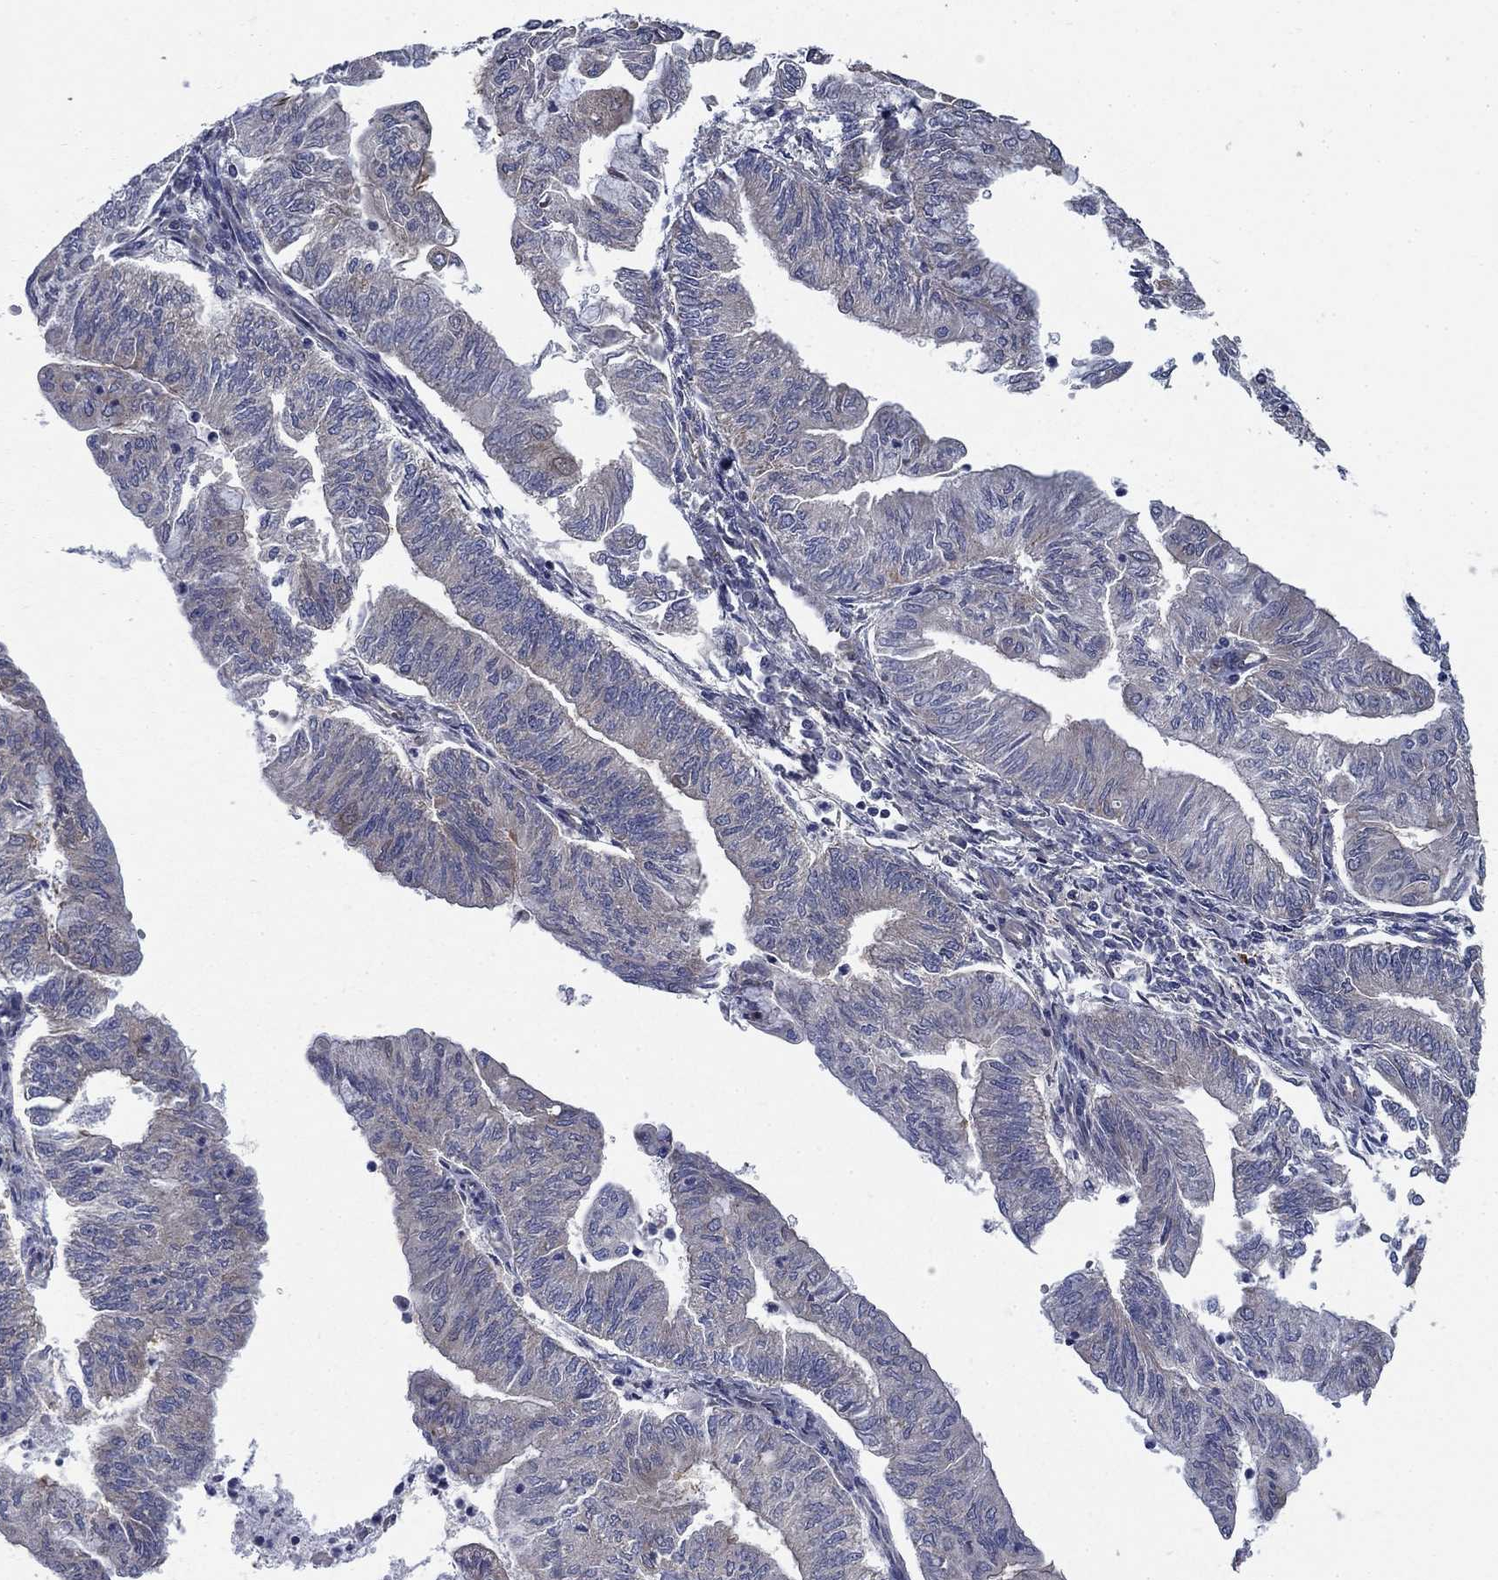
{"staining": {"intensity": "negative", "quantity": "none", "location": "none"}, "tissue": "endometrial cancer", "cell_type": "Tumor cells", "image_type": "cancer", "snomed": [{"axis": "morphology", "description": "Adenocarcinoma, NOS"}, {"axis": "topography", "description": "Endometrium"}], "caption": "Photomicrograph shows no protein positivity in tumor cells of adenocarcinoma (endometrial) tissue.", "gene": "NME7", "patient": {"sex": "female", "age": 59}}